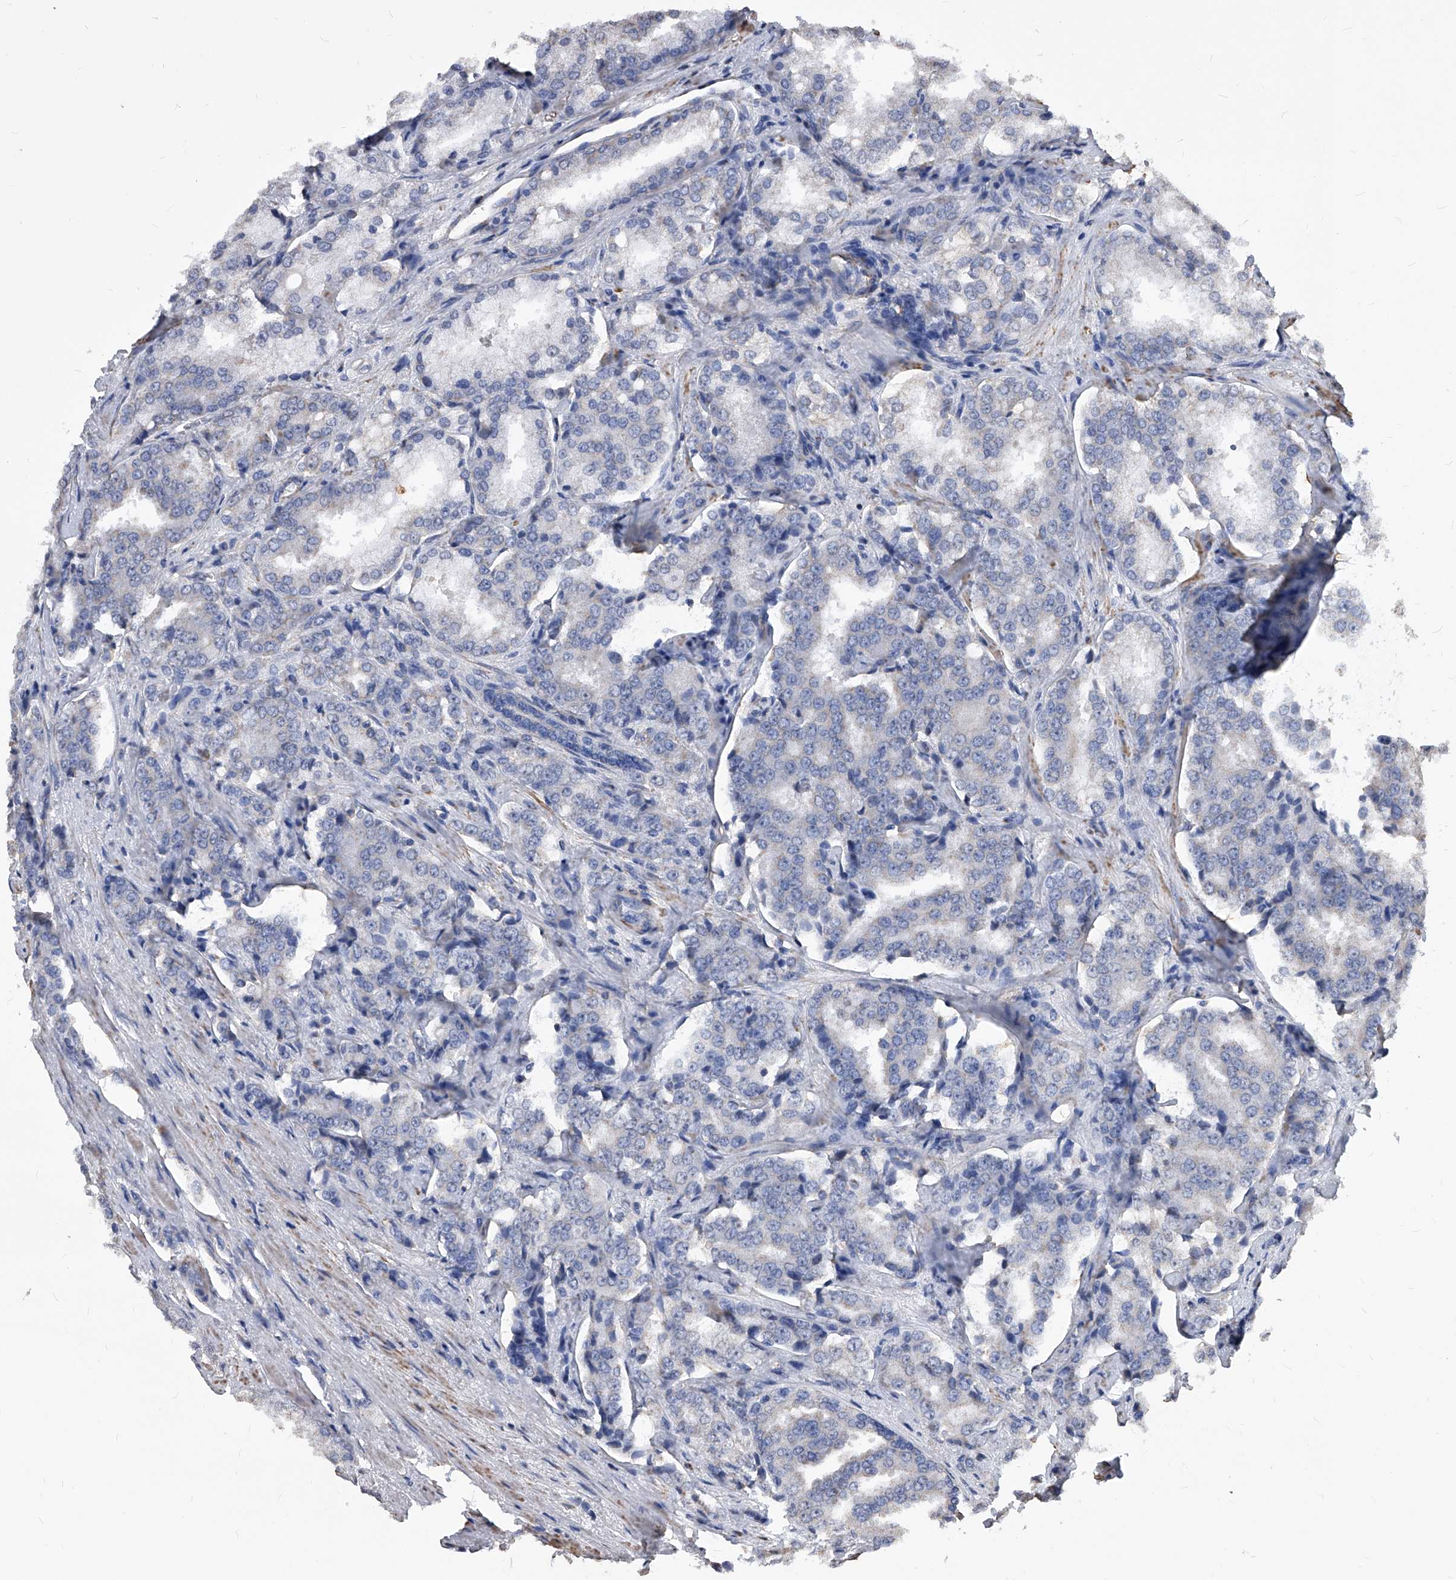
{"staining": {"intensity": "negative", "quantity": "none", "location": "none"}, "tissue": "prostate cancer", "cell_type": "Tumor cells", "image_type": "cancer", "snomed": [{"axis": "morphology", "description": "Adenocarcinoma, High grade"}, {"axis": "topography", "description": "Prostate"}], "caption": "High power microscopy photomicrograph of an immunohistochemistry histopathology image of prostate cancer (adenocarcinoma (high-grade)), revealing no significant expression in tumor cells.", "gene": "DUSP22", "patient": {"sex": "male", "age": 50}}